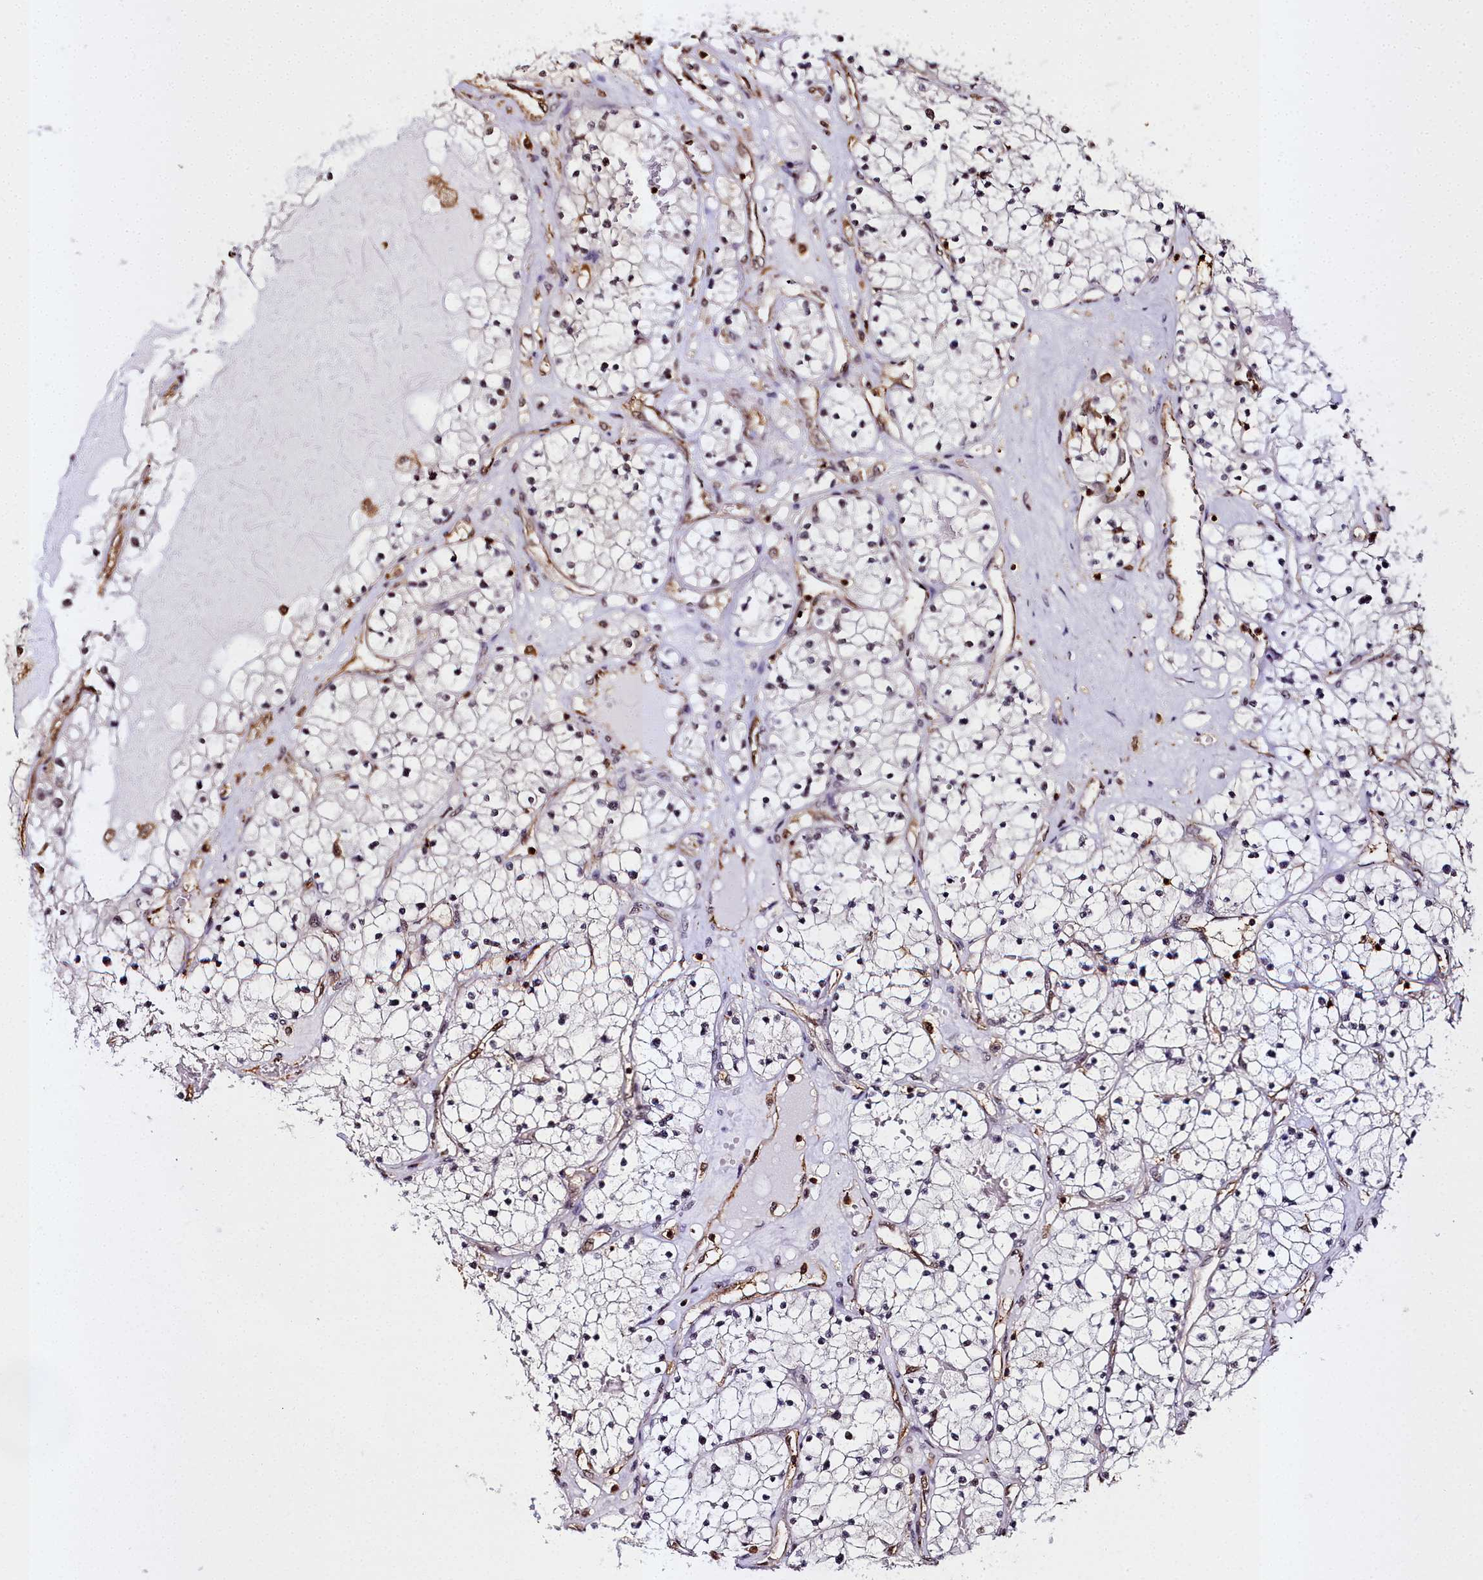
{"staining": {"intensity": "negative", "quantity": "none", "location": "none"}, "tissue": "renal cancer", "cell_type": "Tumor cells", "image_type": "cancer", "snomed": [{"axis": "morphology", "description": "Normal tissue, NOS"}, {"axis": "morphology", "description": "Adenocarcinoma, NOS"}, {"axis": "topography", "description": "Kidney"}], "caption": "Protein analysis of renal cancer (adenocarcinoma) demonstrates no significant staining in tumor cells.", "gene": "PPP4C", "patient": {"sex": "male", "age": 68}}